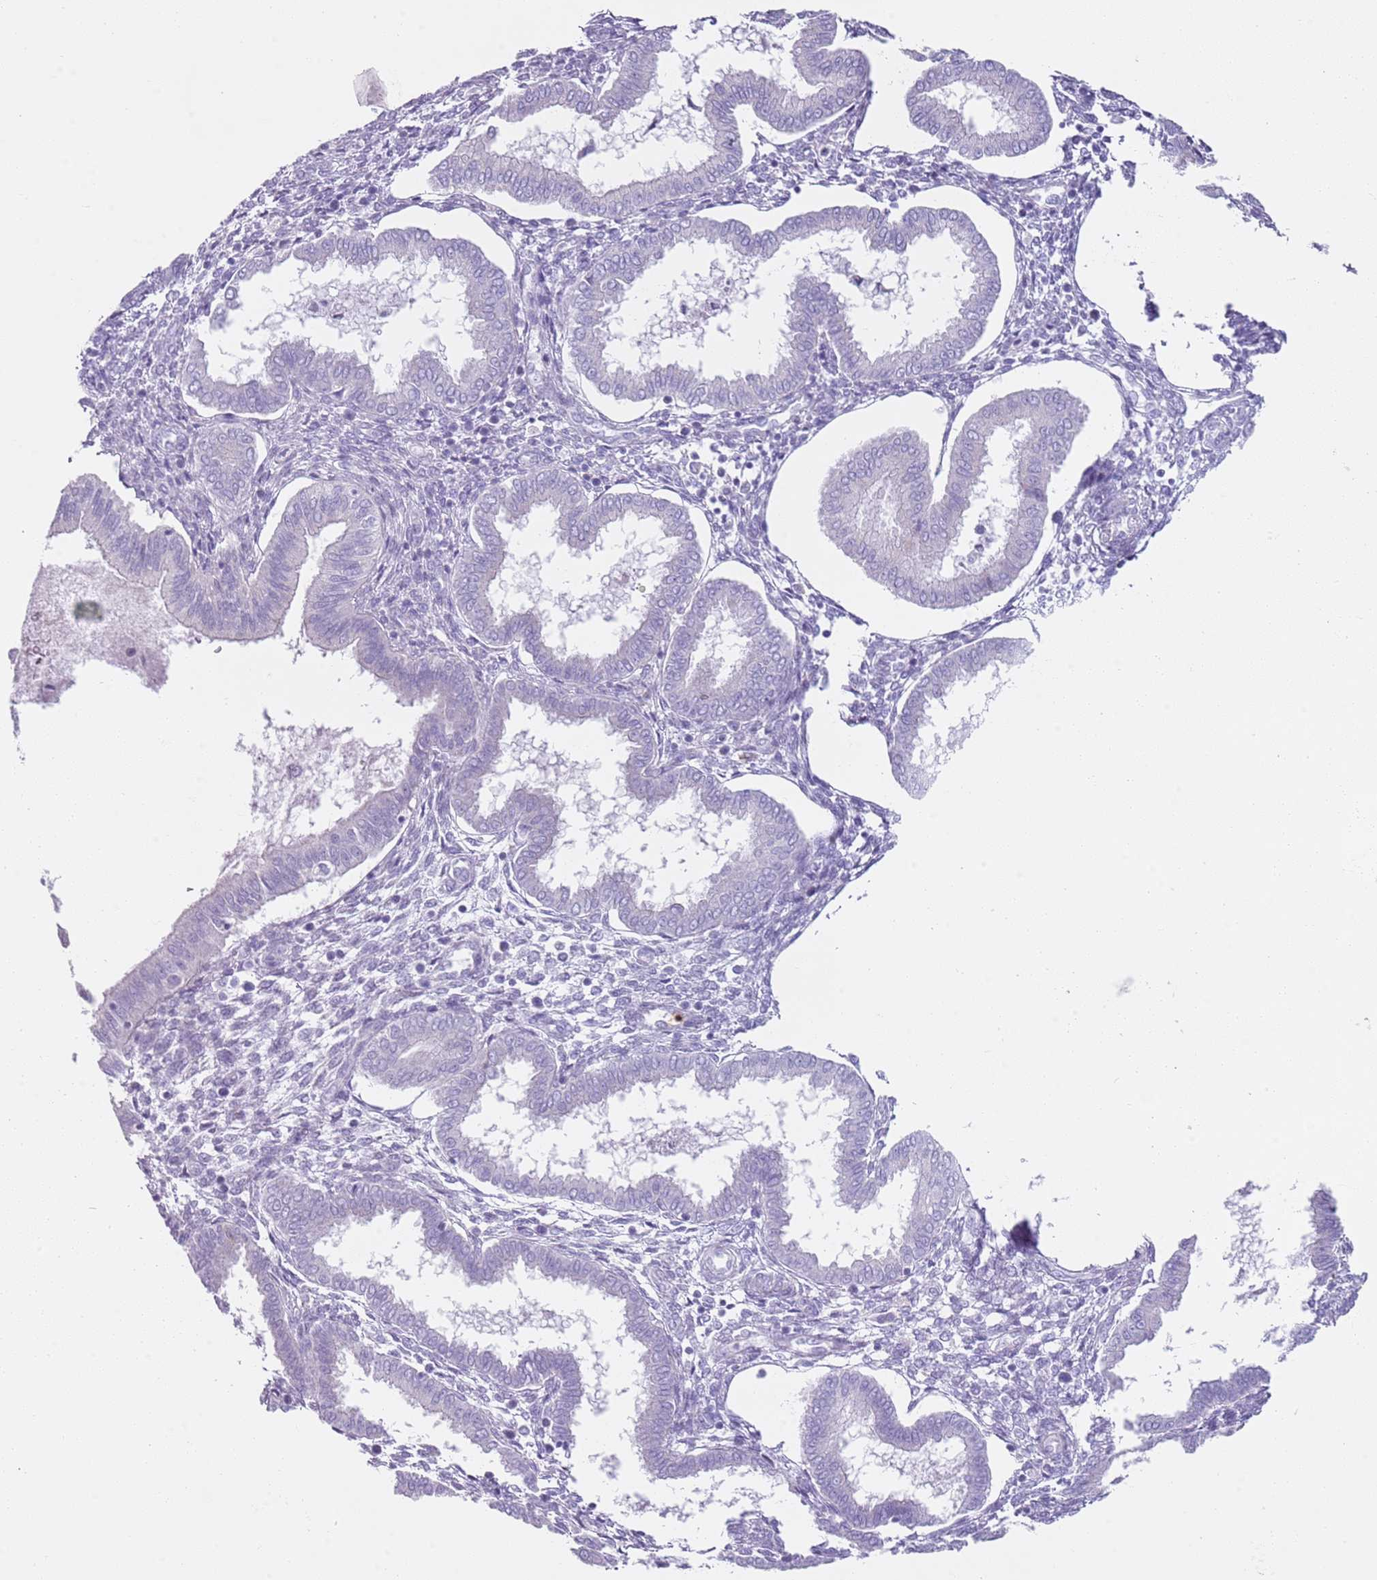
{"staining": {"intensity": "negative", "quantity": "none", "location": "none"}, "tissue": "endometrium", "cell_type": "Cells in endometrial stroma", "image_type": "normal", "snomed": [{"axis": "morphology", "description": "Normal tissue, NOS"}, {"axis": "topography", "description": "Endometrium"}], "caption": "This is a photomicrograph of immunohistochemistry staining of benign endometrium, which shows no positivity in cells in endometrial stroma.", "gene": "CD177", "patient": {"sex": "female", "age": 24}}